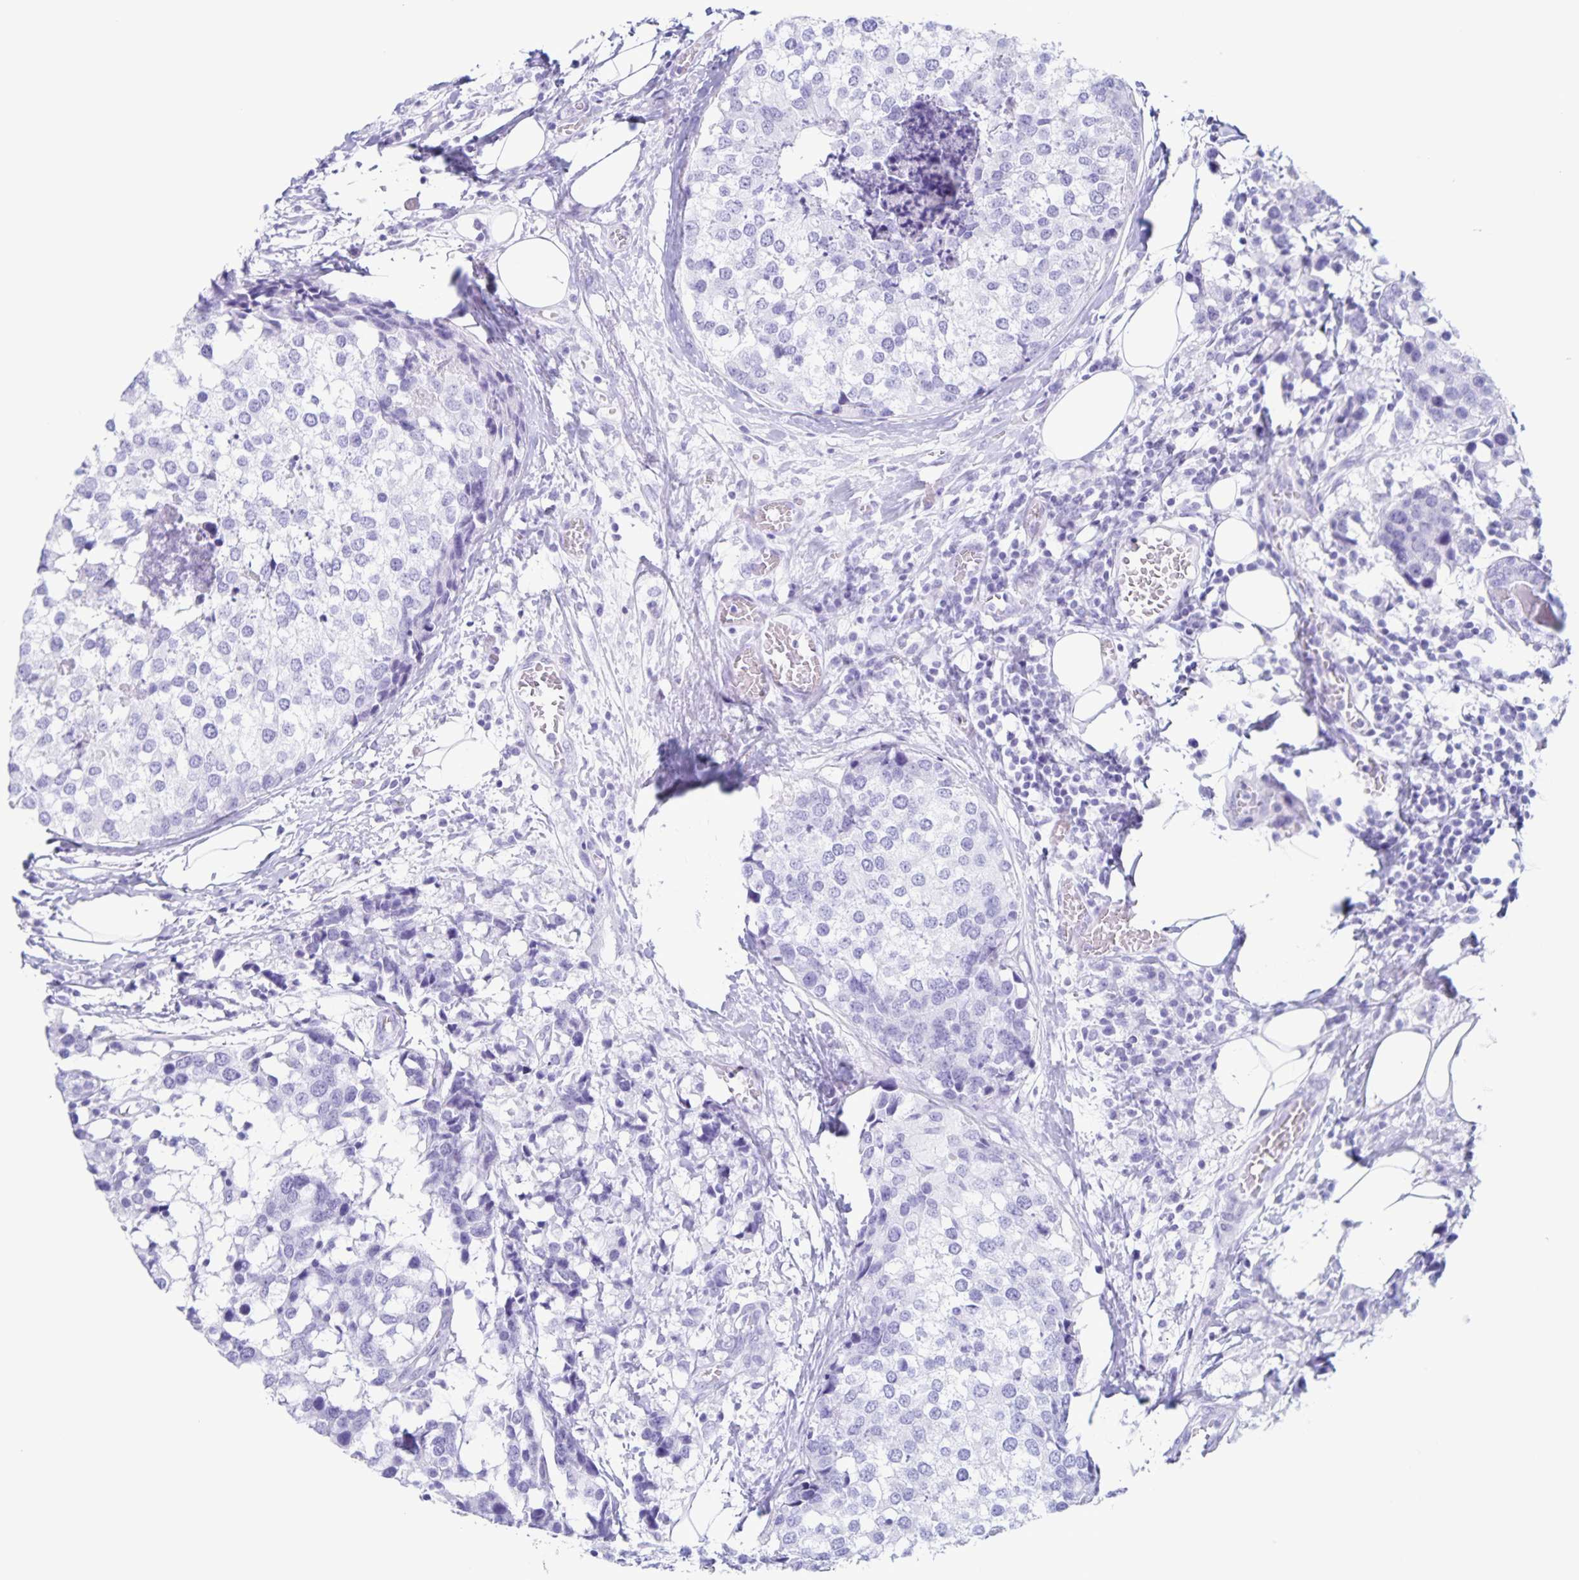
{"staining": {"intensity": "negative", "quantity": "none", "location": "none"}, "tissue": "breast cancer", "cell_type": "Tumor cells", "image_type": "cancer", "snomed": [{"axis": "morphology", "description": "Lobular carcinoma"}, {"axis": "topography", "description": "Breast"}], "caption": "A high-resolution micrograph shows IHC staining of breast lobular carcinoma, which exhibits no significant staining in tumor cells. (DAB (3,3'-diaminobenzidine) immunohistochemistry, high magnification).", "gene": "C12orf56", "patient": {"sex": "female", "age": 59}}